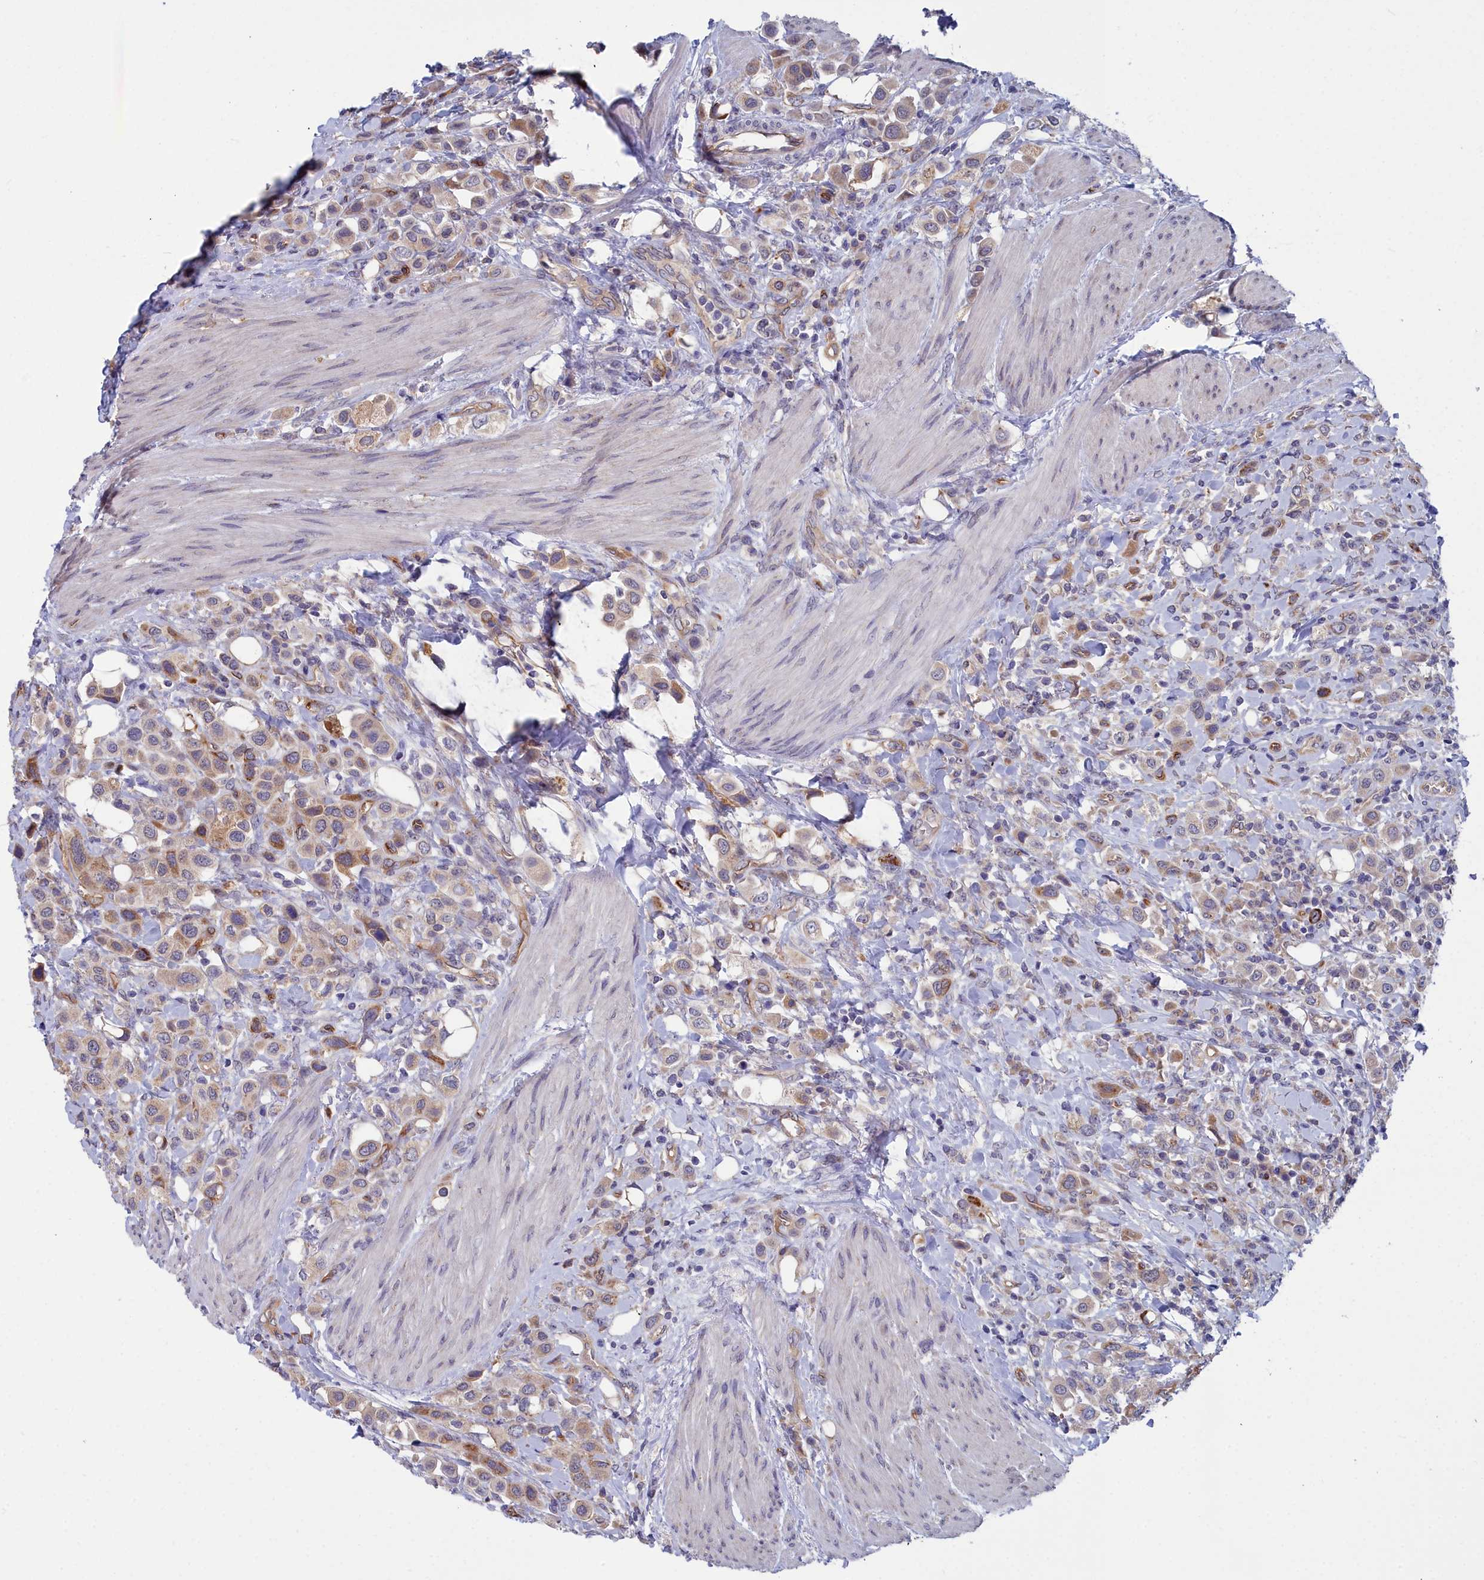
{"staining": {"intensity": "moderate", "quantity": ">75%", "location": "cytoplasmic/membranous"}, "tissue": "urothelial cancer", "cell_type": "Tumor cells", "image_type": "cancer", "snomed": [{"axis": "morphology", "description": "Urothelial carcinoma, High grade"}, {"axis": "topography", "description": "Urinary bladder"}], "caption": "IHC of high-grade urothelial carcinoma shows medium levels of moderate cytoplasmic/membranous positivity in approximately >75% of tumor cells. Nuclei are stained in blue.", "gene": "RDX", "patient": {"sex": "male", "age": 50}}